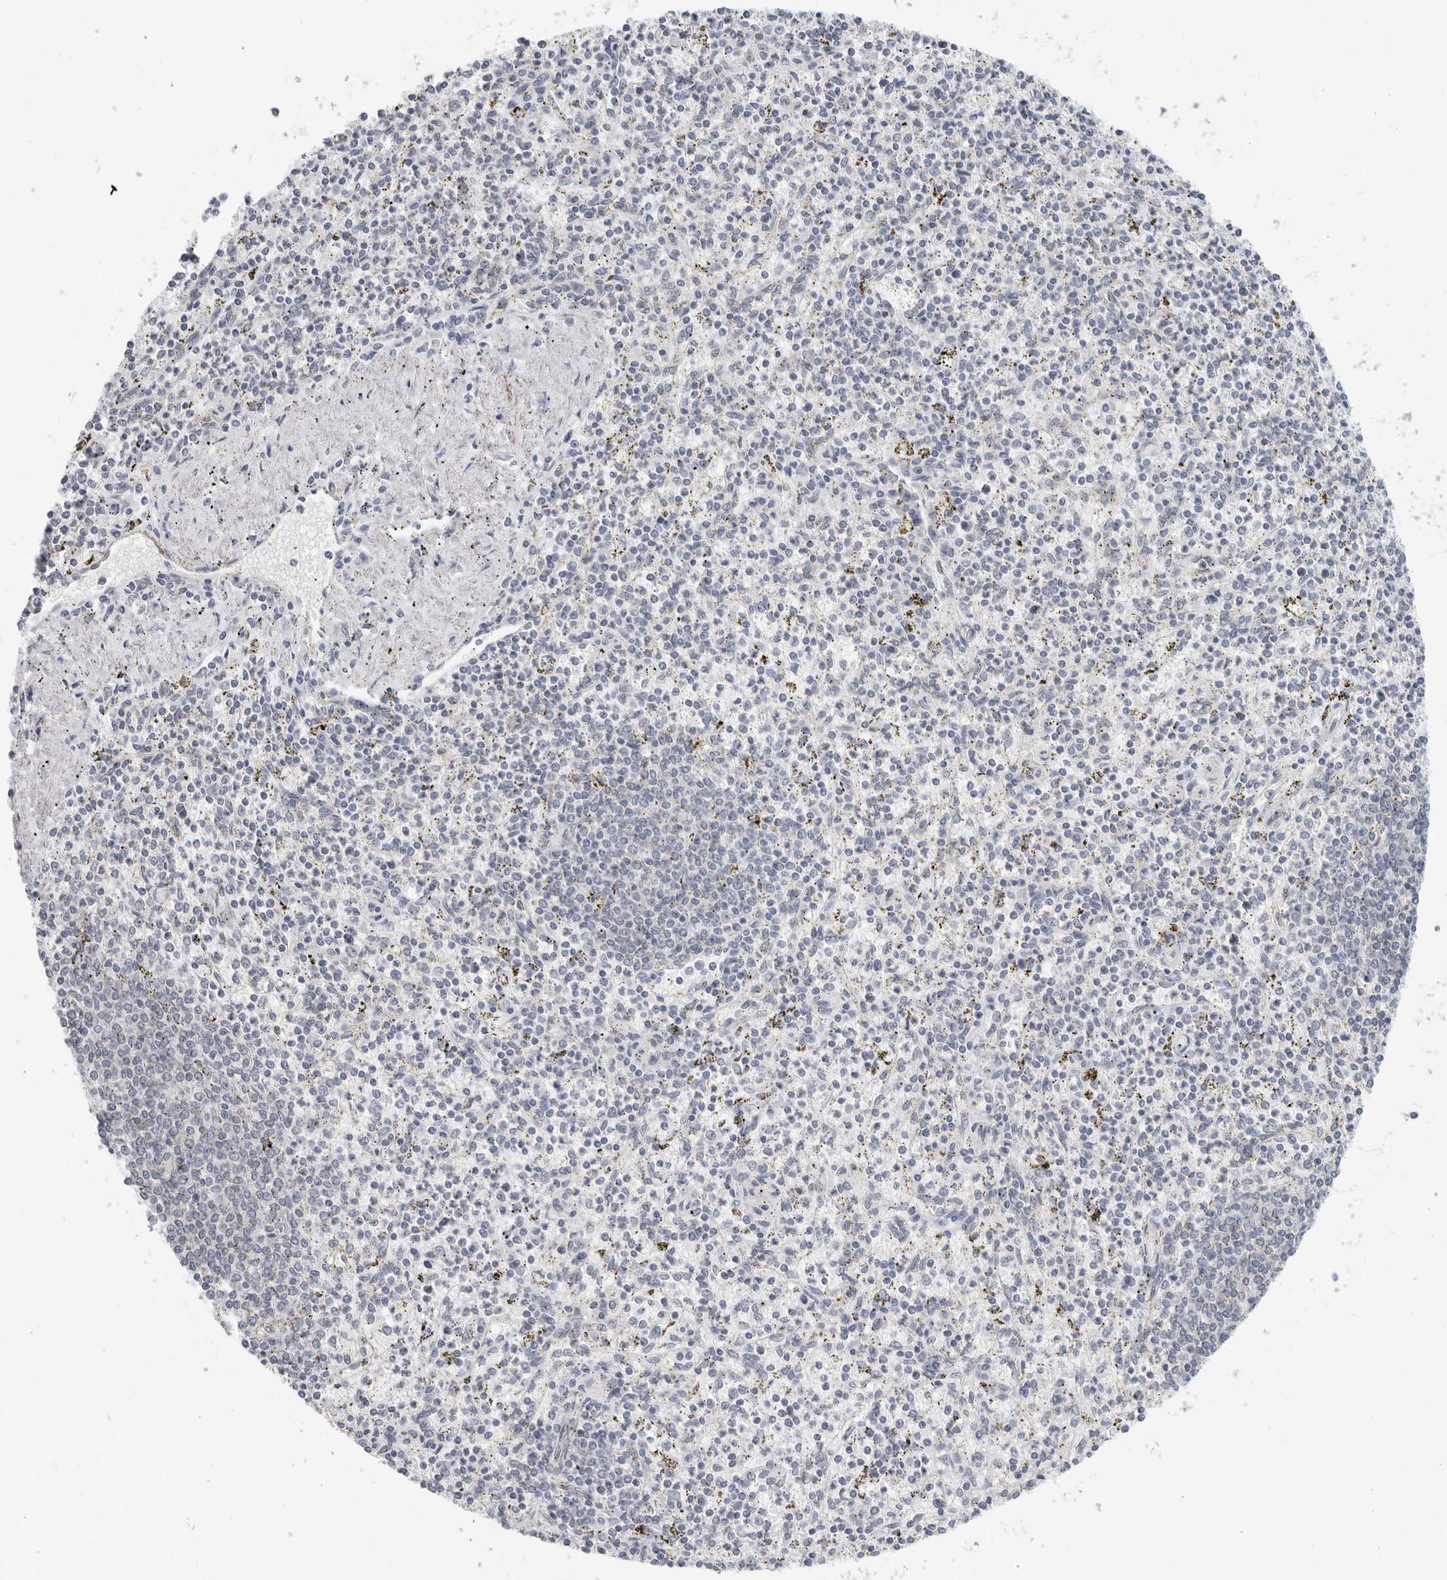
{"staining": {"intensity": "negative", "quantity": "none", "location": "none"}, "tissue": "spleen", "cell_type": "Cells in red pulp", "image_type": "normal", "snomed": [{"axis": "morphology", "description": "Normal tissue, NOS"}, {"axis": "topography", "description": "Spleen"}], "caption": "Cells in red pulp show no significant protein positivity in unremarkable spleen. The staining is performed using DAB (3,3'-diaminobenzidine) brown chromogen with nuclei counter-stained in using hematoxylin.", "gene": "SUGCT", "patient": {"sex": "male", "age": 72}}